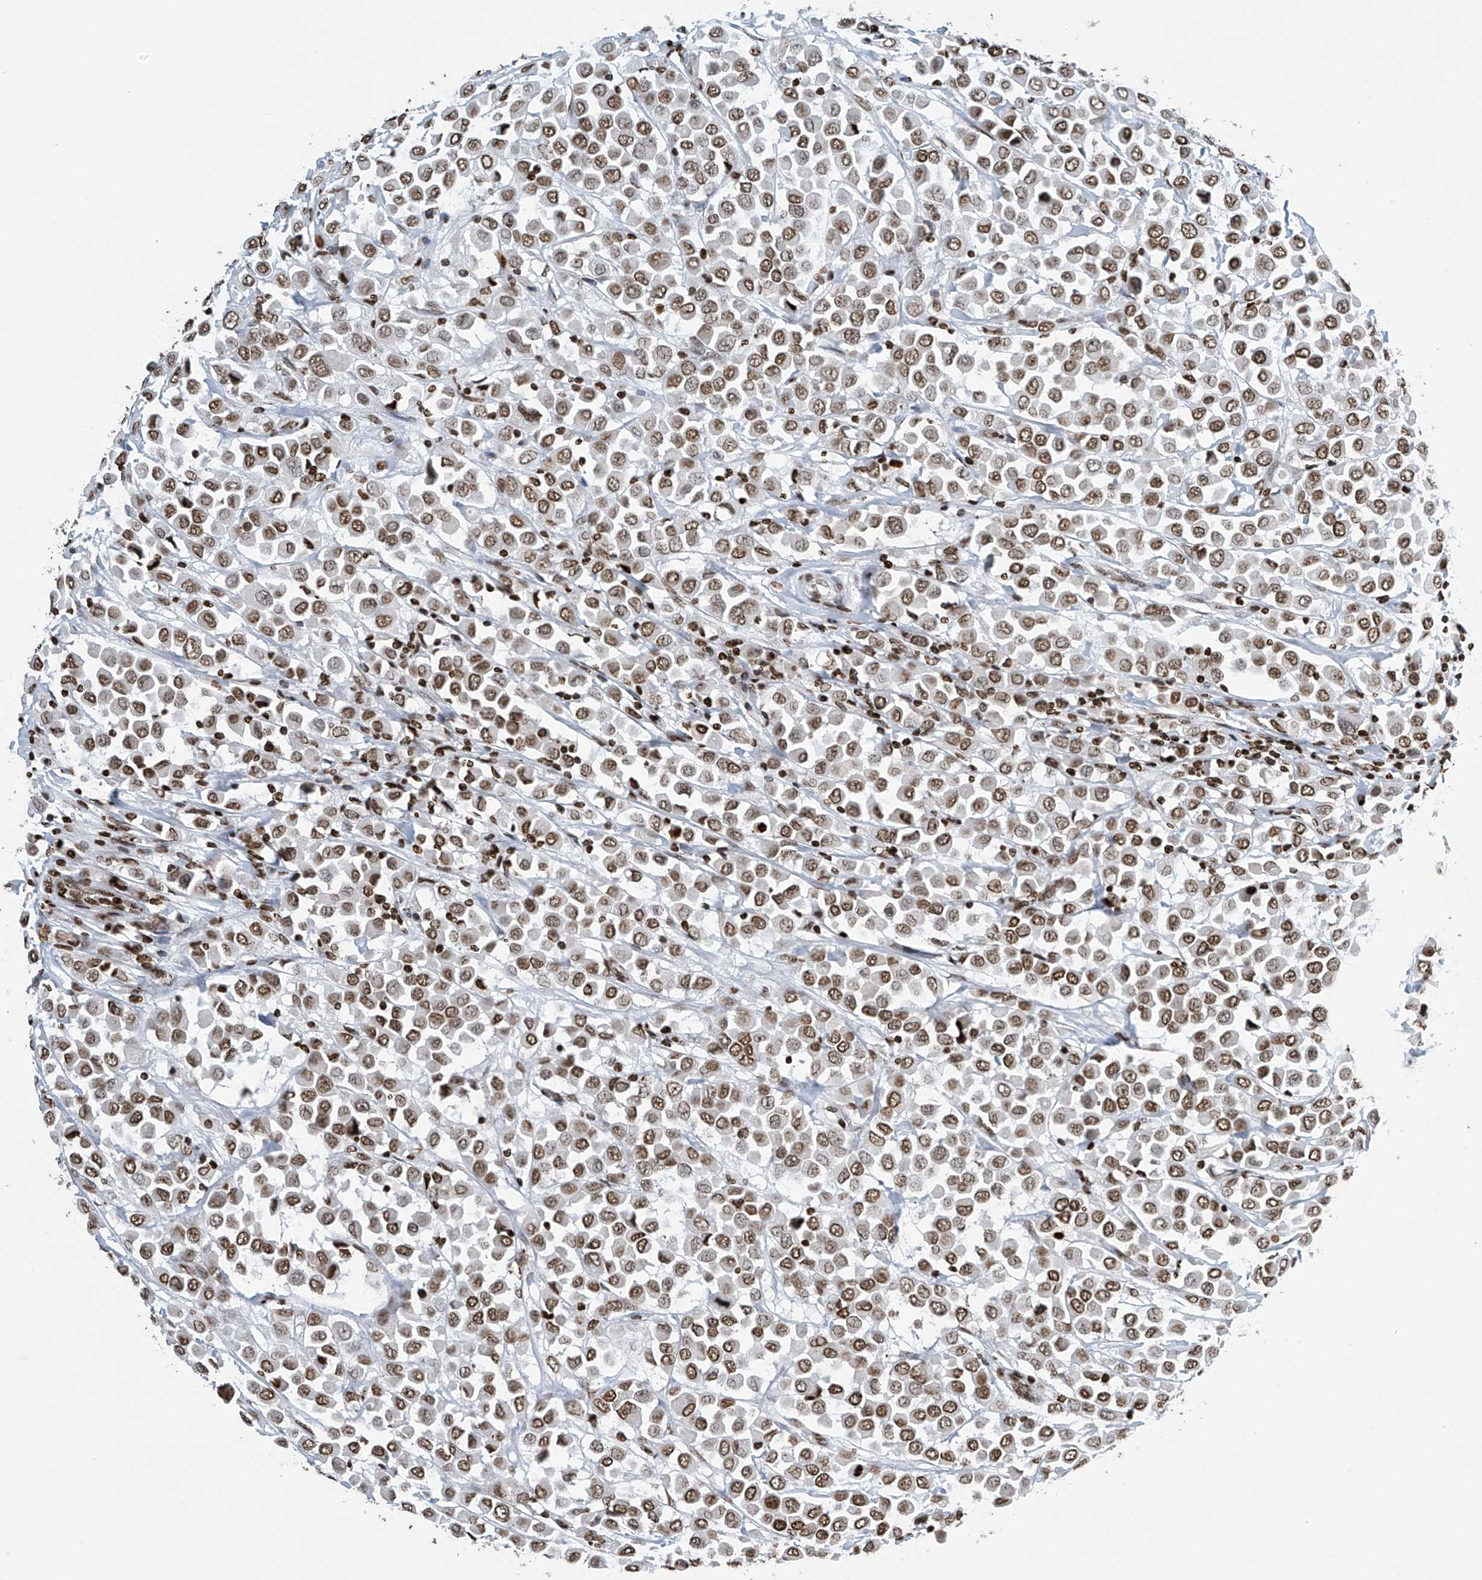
{"staining": {"intensity": "moderate", "quantity": ">75%", "location": "nuclear"}, "tissue": "breast cancer", "cell_type": "Tumor cells", "image_type": "cancer", "snomed": [{"axis": "morphology", "description": "Duct carcinoma"}, {"axis": "topography", "description": "Breast"}], "caption": "Immunohistochemistry (IHC) (DAB (3,3'-diaminobenzidine)) staining of breast cancer (infiltrating ductal carcinoma) demonstrates moderate nuclear protein expression in approximately >75% of tumor cells.", "gene": "H4C16", "patient": {"sex": "female", "age": 61}}